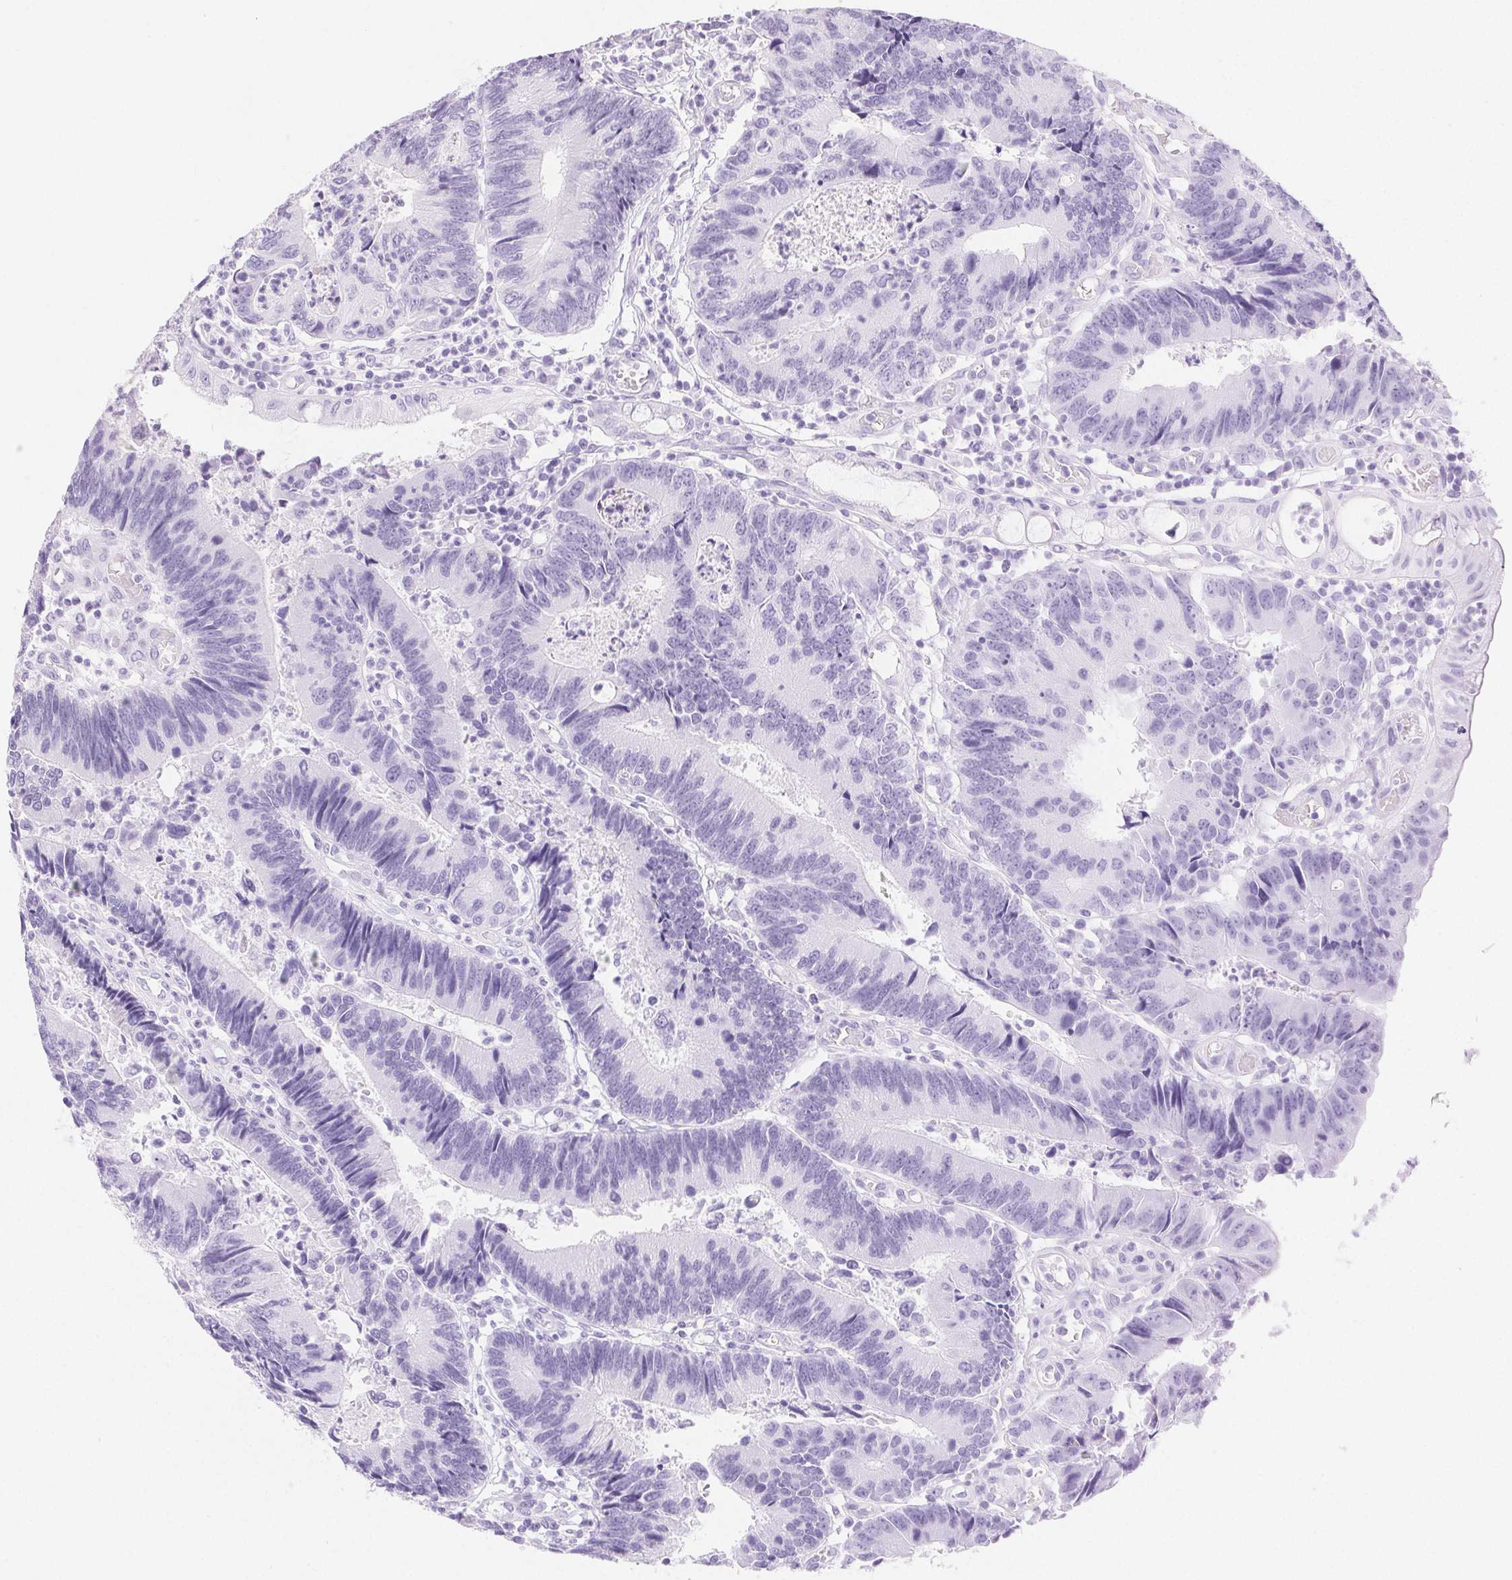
{"staining": {"intensity": "negative", "quantity": "none", "location": "none"}, "tissue": "colorectal cancer", "cell_type": "Tumor cells", "image_type": "cancer", "snomed": [{"axis": "morphology", "description": "Adenocarcinoma, NOS"}, {"axis": "topography", "description": "Colon"}], "caption": "Immunohistochemistry image of human colorectal cancer (adenocarcinoma) stained for a protein (brown), which exhibits no positivity in tumor cells.", "gene": "CLDN16", "patient": {"sex": "female", "age": 67}}